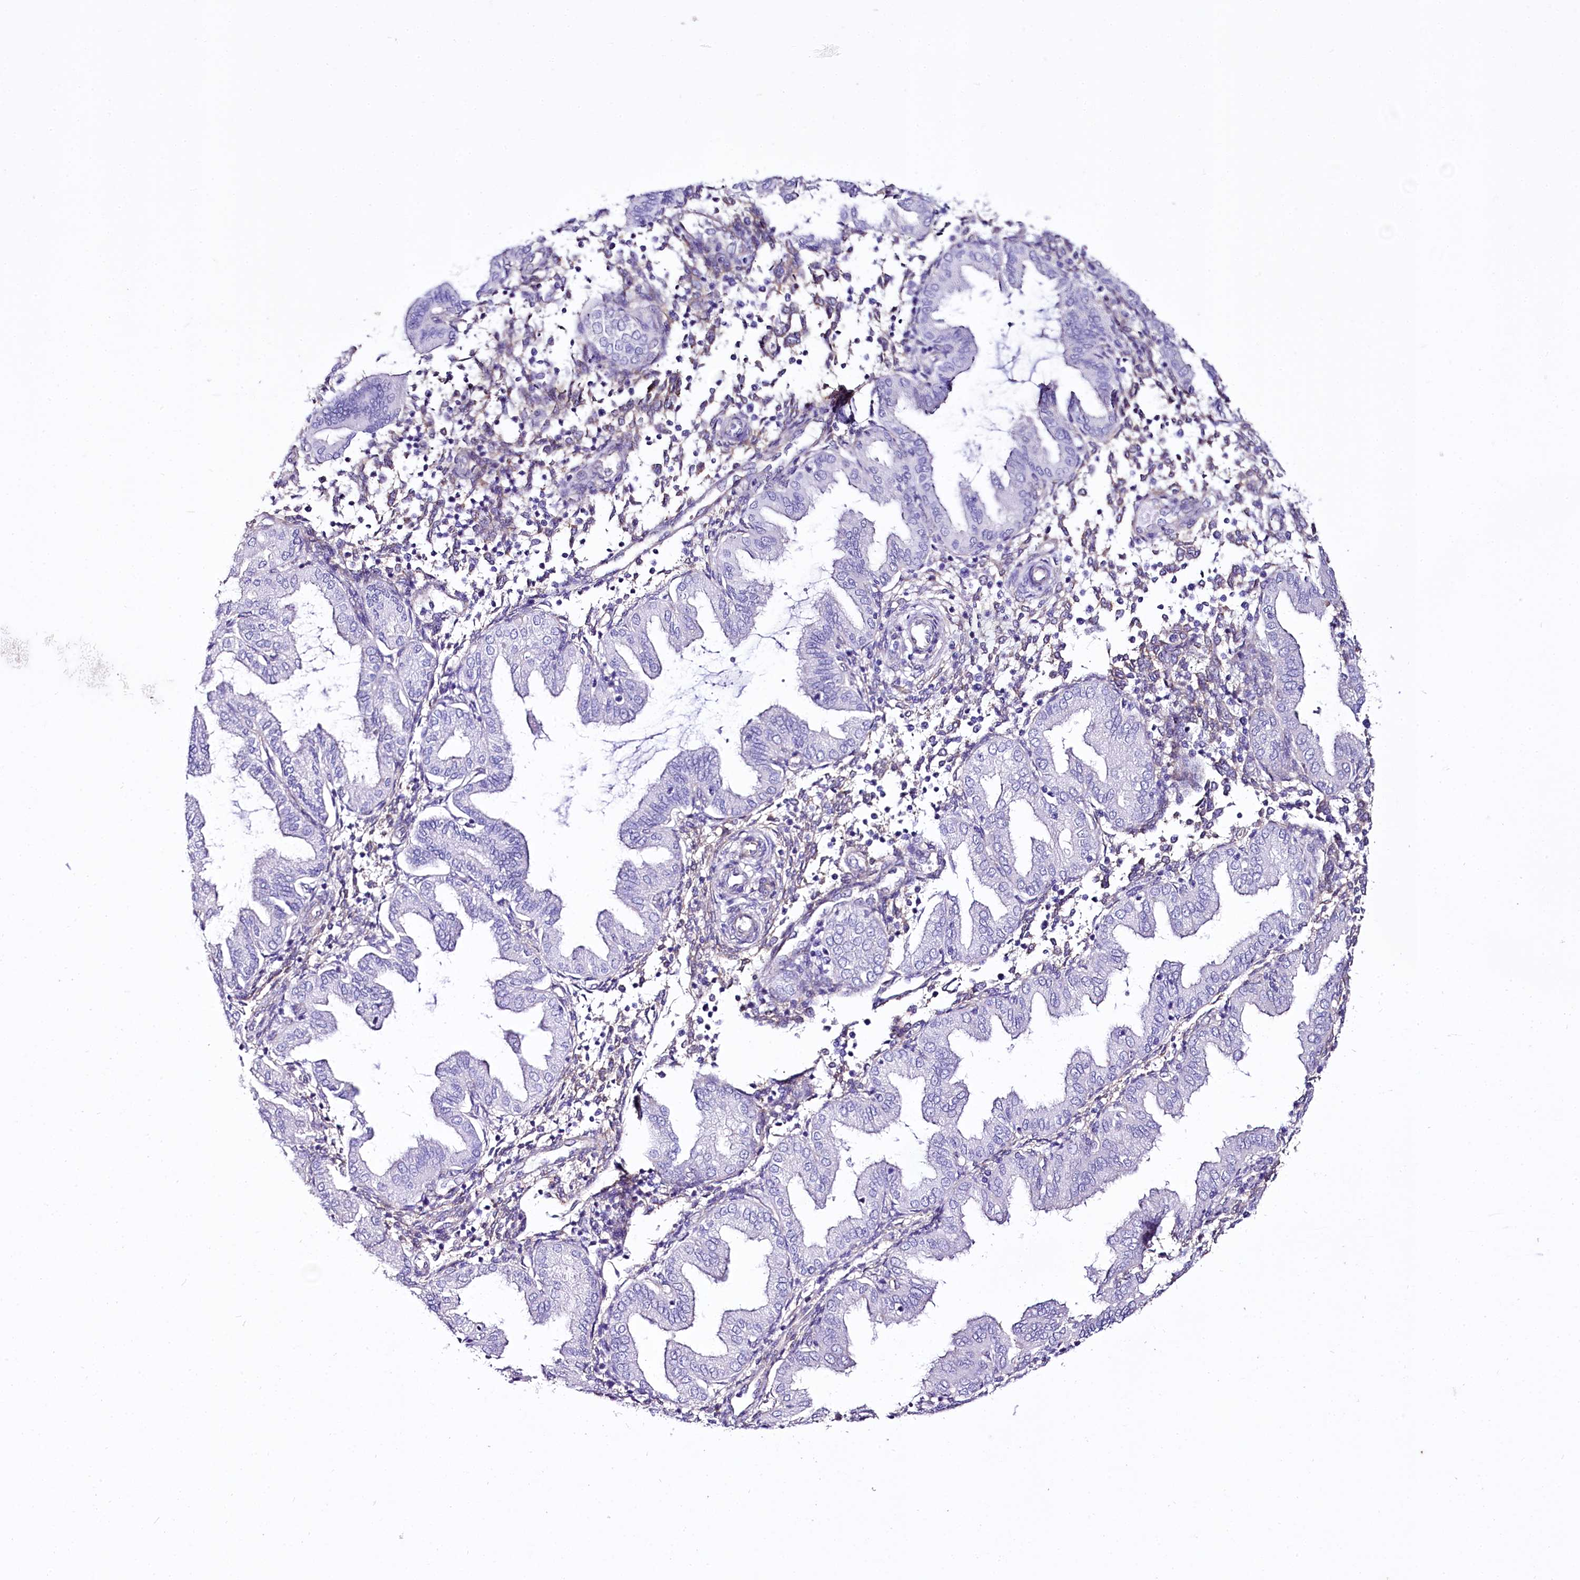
{"staining": {"intensity": "negative", "quantity": "none", "location": "none"}, "tissue": "endometrium", "cell_type": "Cells in endometrial stroma", "image_type": "normal", "snomed": [{"axis": "morphology", "description": "Normal tissue, NOS"}, {"axis": "topography", "description": "Endometrium"}], "caption": "An immunohistochemistry (IHC) image of normal endometrium is shown. There is no staining in cells in endometrial stroma of endometrium. The staining was performed using DAB (3,3'-diaminobenzidine) to visualize the protein expression in brown, while the nuclei were stained in blue with hematoxylin (Magnification: 20x).", "gene": "STXBP1", "patient": {"sex": "female", "age": 53}}